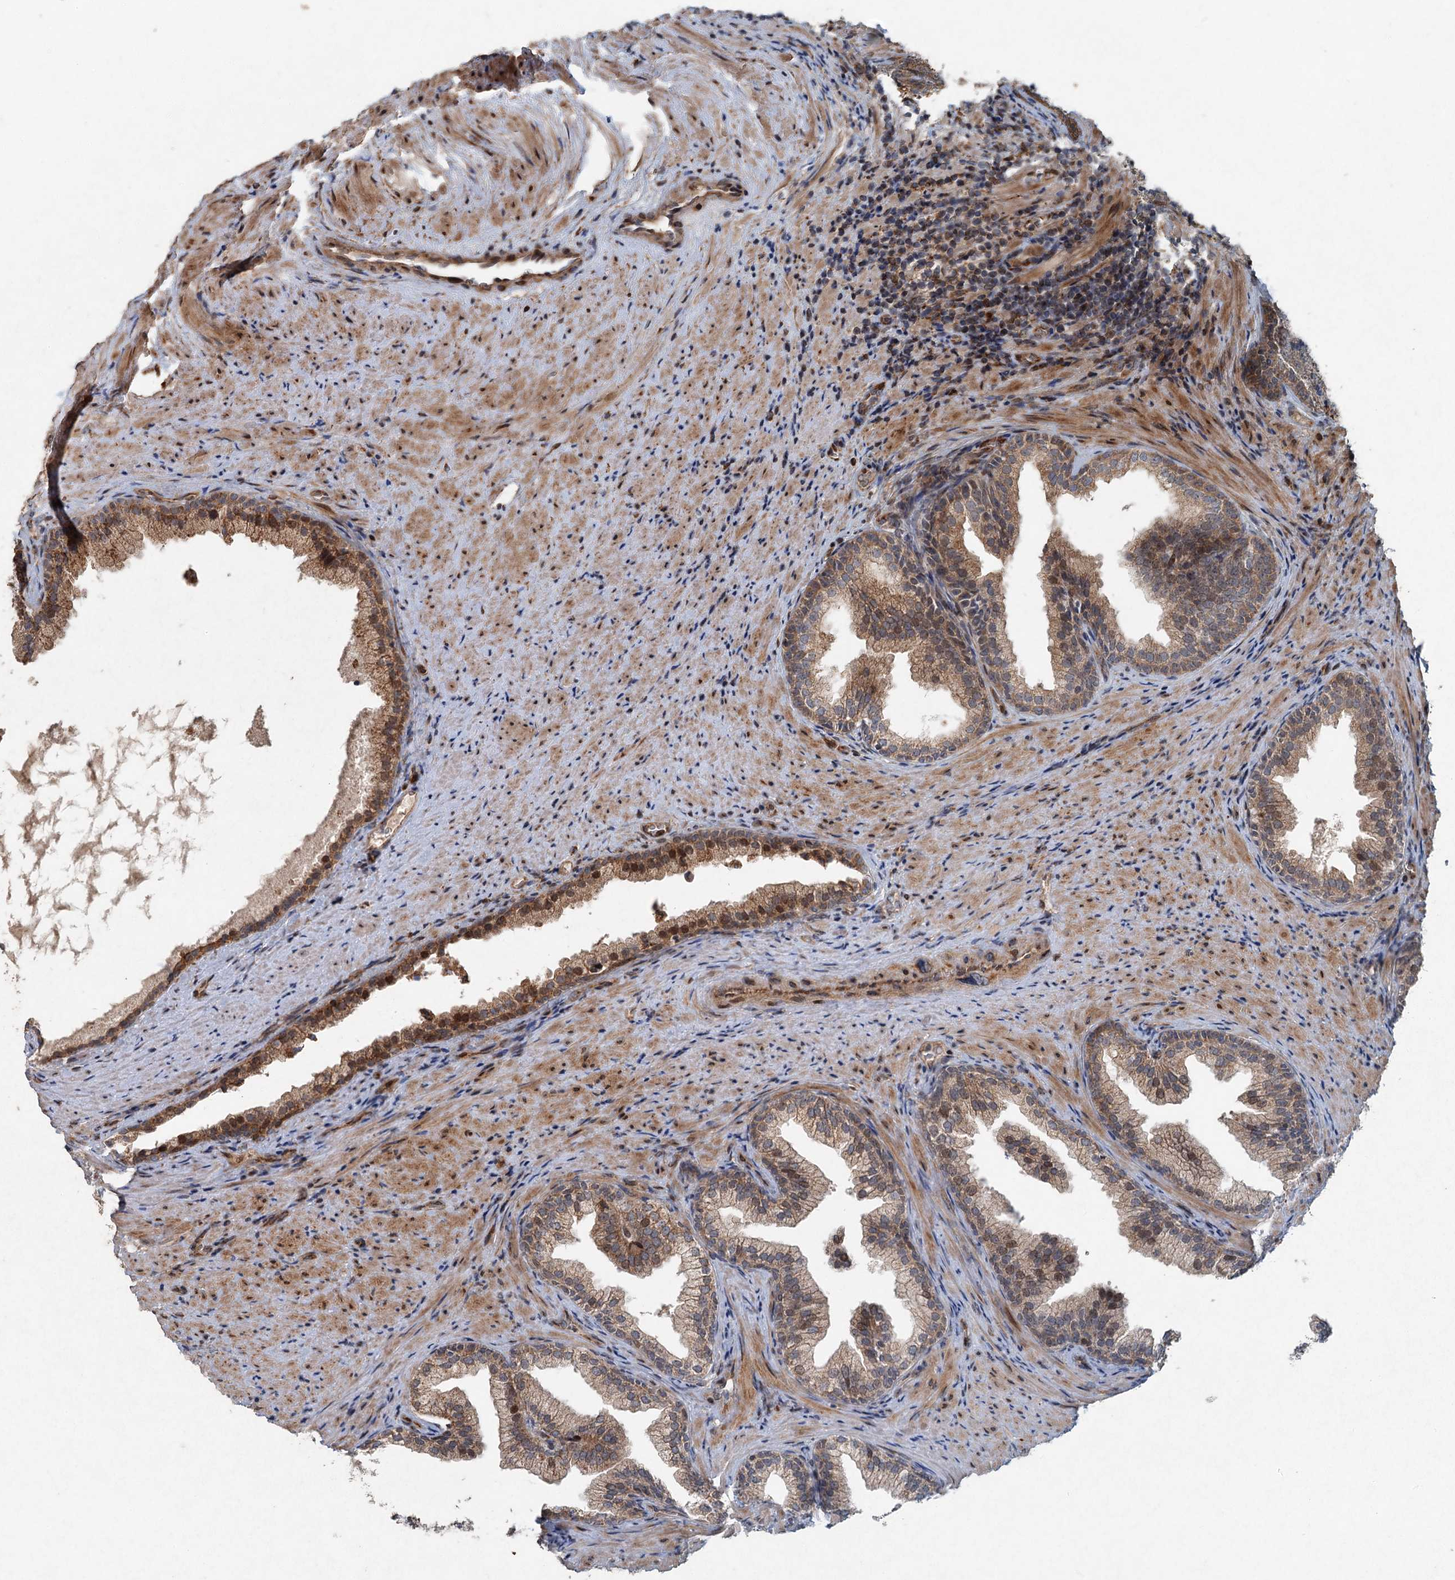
{"staining": {"intensity": "moderate", "quantity": ">75%", "location": "cytoplasmic/membranous,nuclear"}, "tissue": "prostate", "cell_type": "Glandular cells", "image_type": "normal", "snomed": [{"axis": "morphology", "description": "Normal tissue, NOS"}, {"axis": "topography", "description": "Prostate"}], "caption": "Unremarkable prostate demonstrates moderate cytoplasmic/membranous,nuclear expression in approximately >75% of glandular cells (DAB (3,3'-diaminobenzidine) IHC, brown staining for protein, blue staining for nuclei)..", "gene": "SRPX2", "patient": {"sex": "male", "age": 76}}